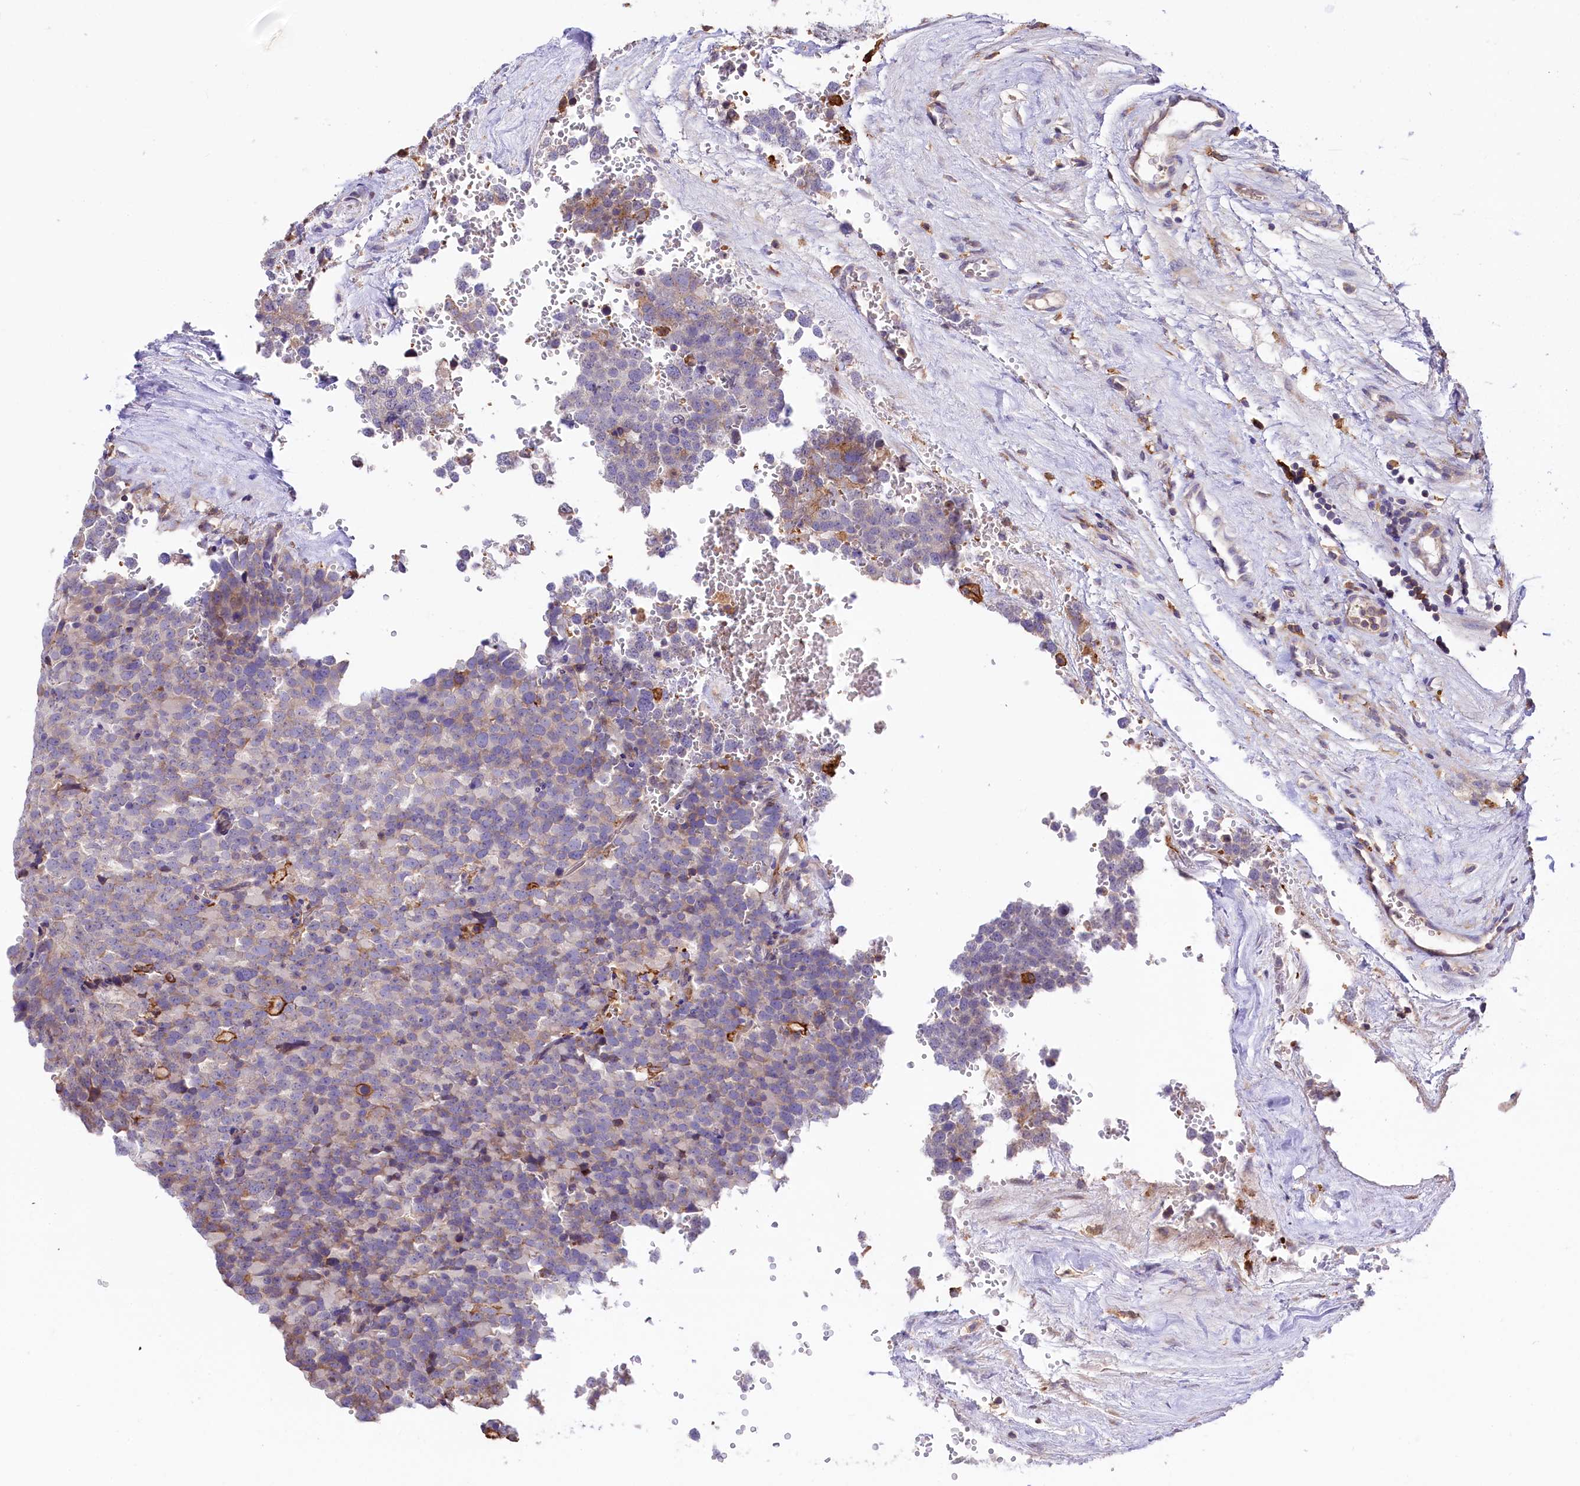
{"staining": {"intensity": "negative", "quantity": "none", "location": "none"}, "tissue": "testis cancer", "cell_type": "Tumor cells", "image_type": "cancer", "snomed": [{"axis": "morphology", "description": "Seminoma, NOS"}, {"axis": "topography", "description": "Testis"}], "caption": "Immunohistochemical staining of testis cancer (seminoma) shows no significant staining in tumor cells.", "gene": "HPS6", "patient": {"sex": "male", "age": 71}}